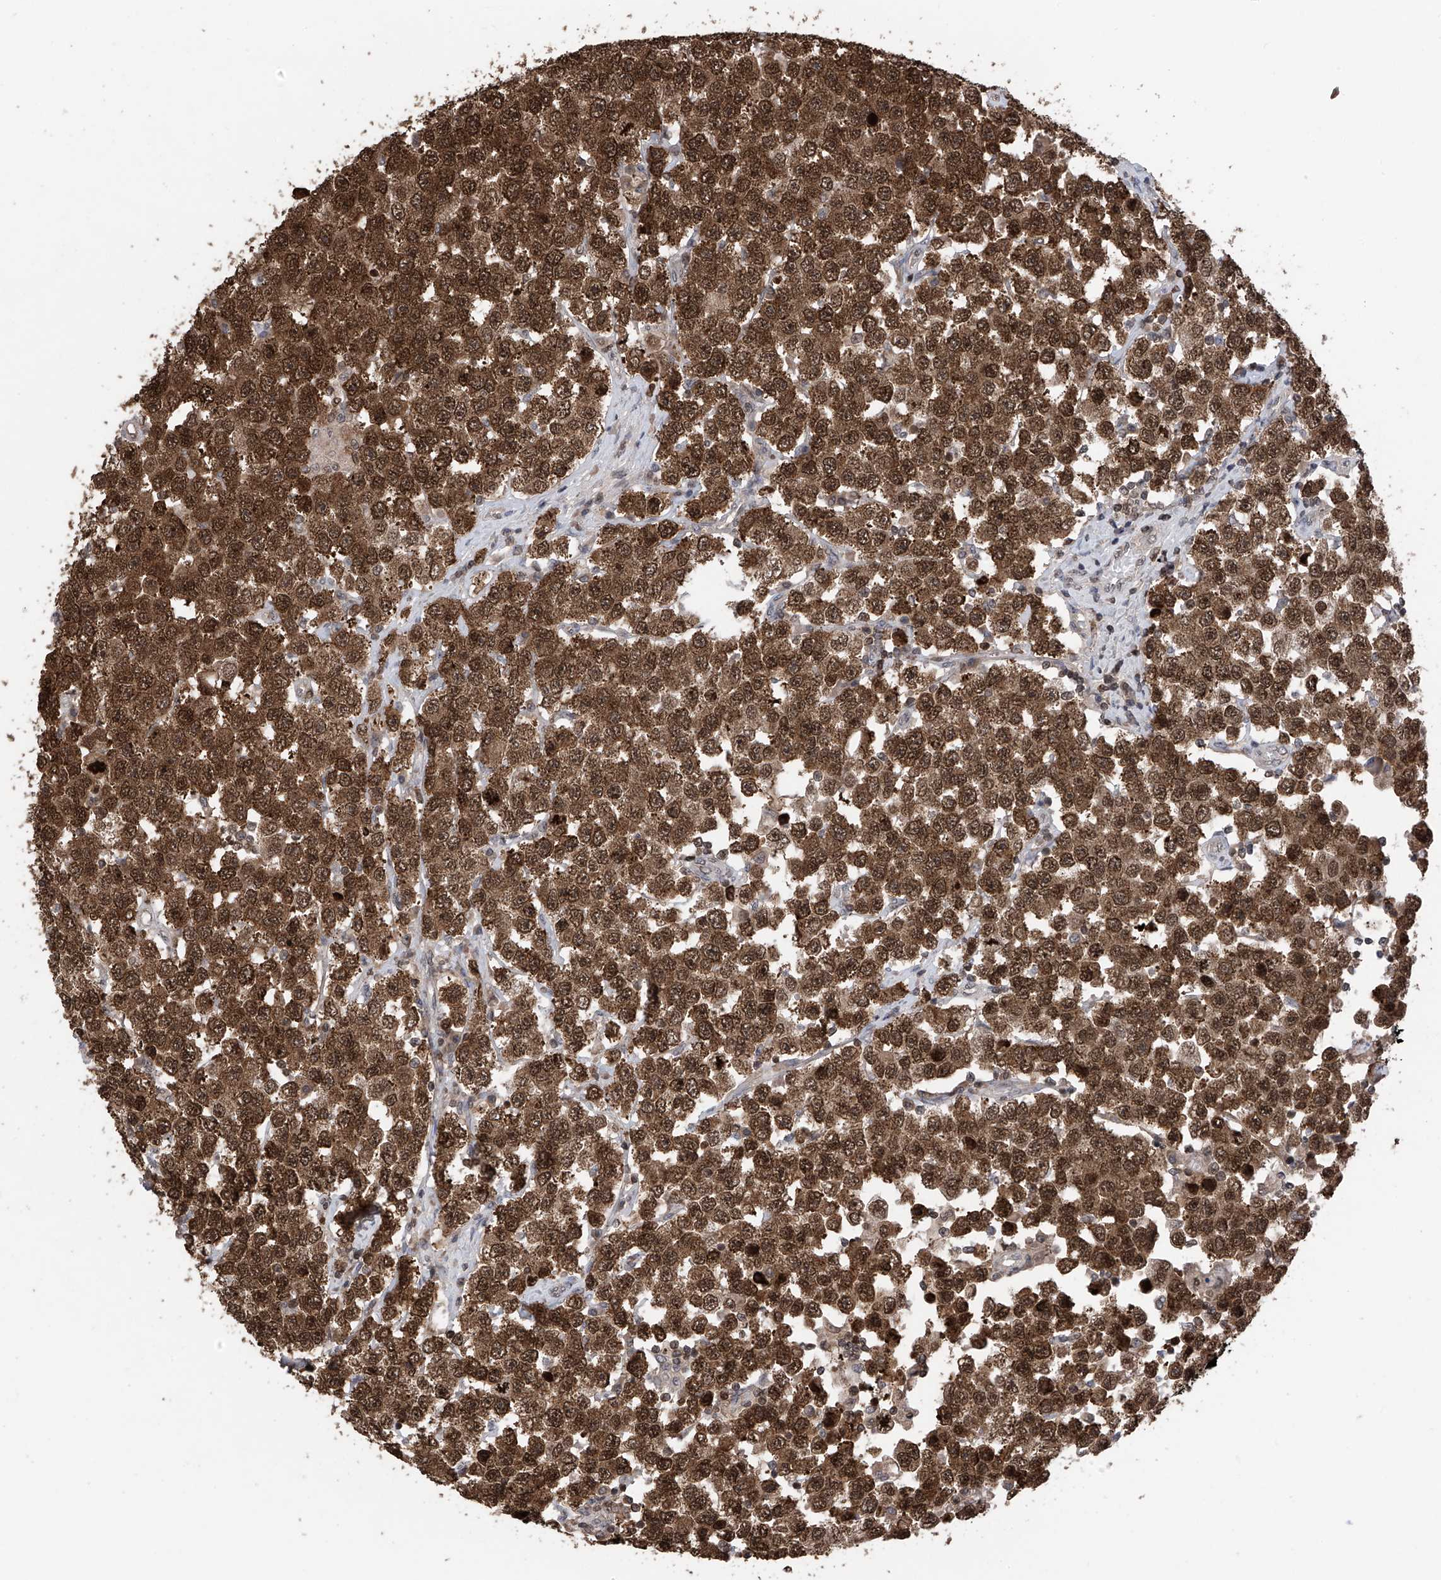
{"staining": {"intensity": "strong", "quantity": ">75%", "location": "cytoplasmic/membranous,nuclear"}, "tissue": "testis cancer", "cell_type": "Tumor cells", "image_type": "cancer", "snomed": [{"axis": "morphology", "description": "Seminoma, NOS"}, {"axis": "topography", "description": "Testis"}], "caption": "Testis seminoma stained with a brown dye shows strong cytoplasmic/membranous and nuclear positive expression in approximately >75% of tumor cells.", "gene": "DNAJC9", "patient": {"sex": "male", "age": 28}}